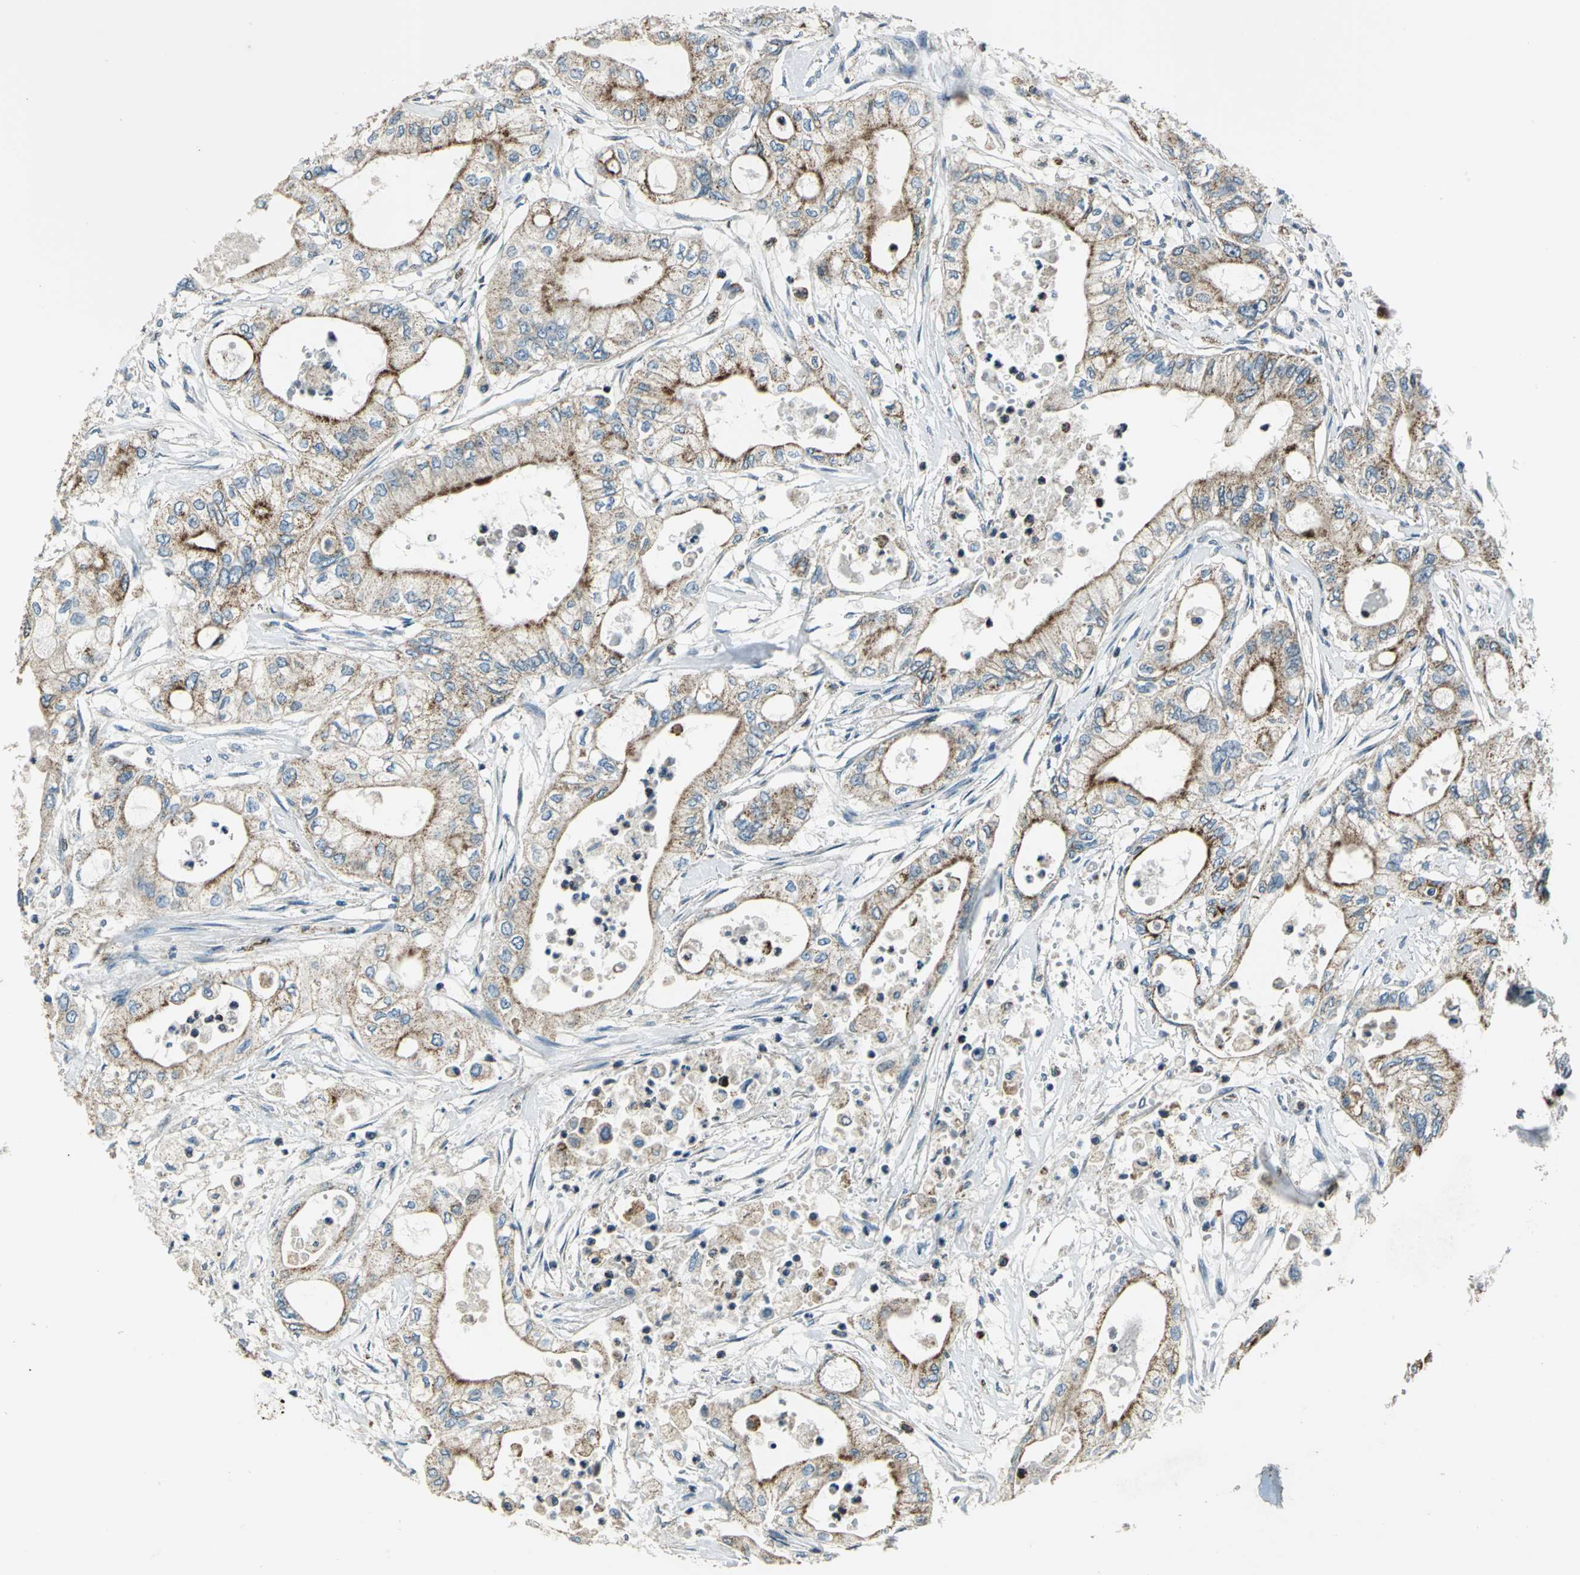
{"staining": {"intensity": "moderate", "quantity": ">75%", "location": "cytoplasmic/membranous"}, "tissue": "pancreatic cancer", "cell_type": "Tumor cells", "image_type": "cancer", "snomed": [{"axis": "morphology", "description": "Adenocarcinoma, NOS"}, {"axis": "topography", "description": "Pancreas"}], "caption": "Tumor cells exhibit moderate cytoplasmic/membranous positivity in approximately >75% of cells in adenocarcinoma (pancreatic). Immunohistochemistry stains the protein of interest in brown and the nuclei are stained blue.", "gene": "NUDT2", "patient": {"sex": "male", "age": 79}}